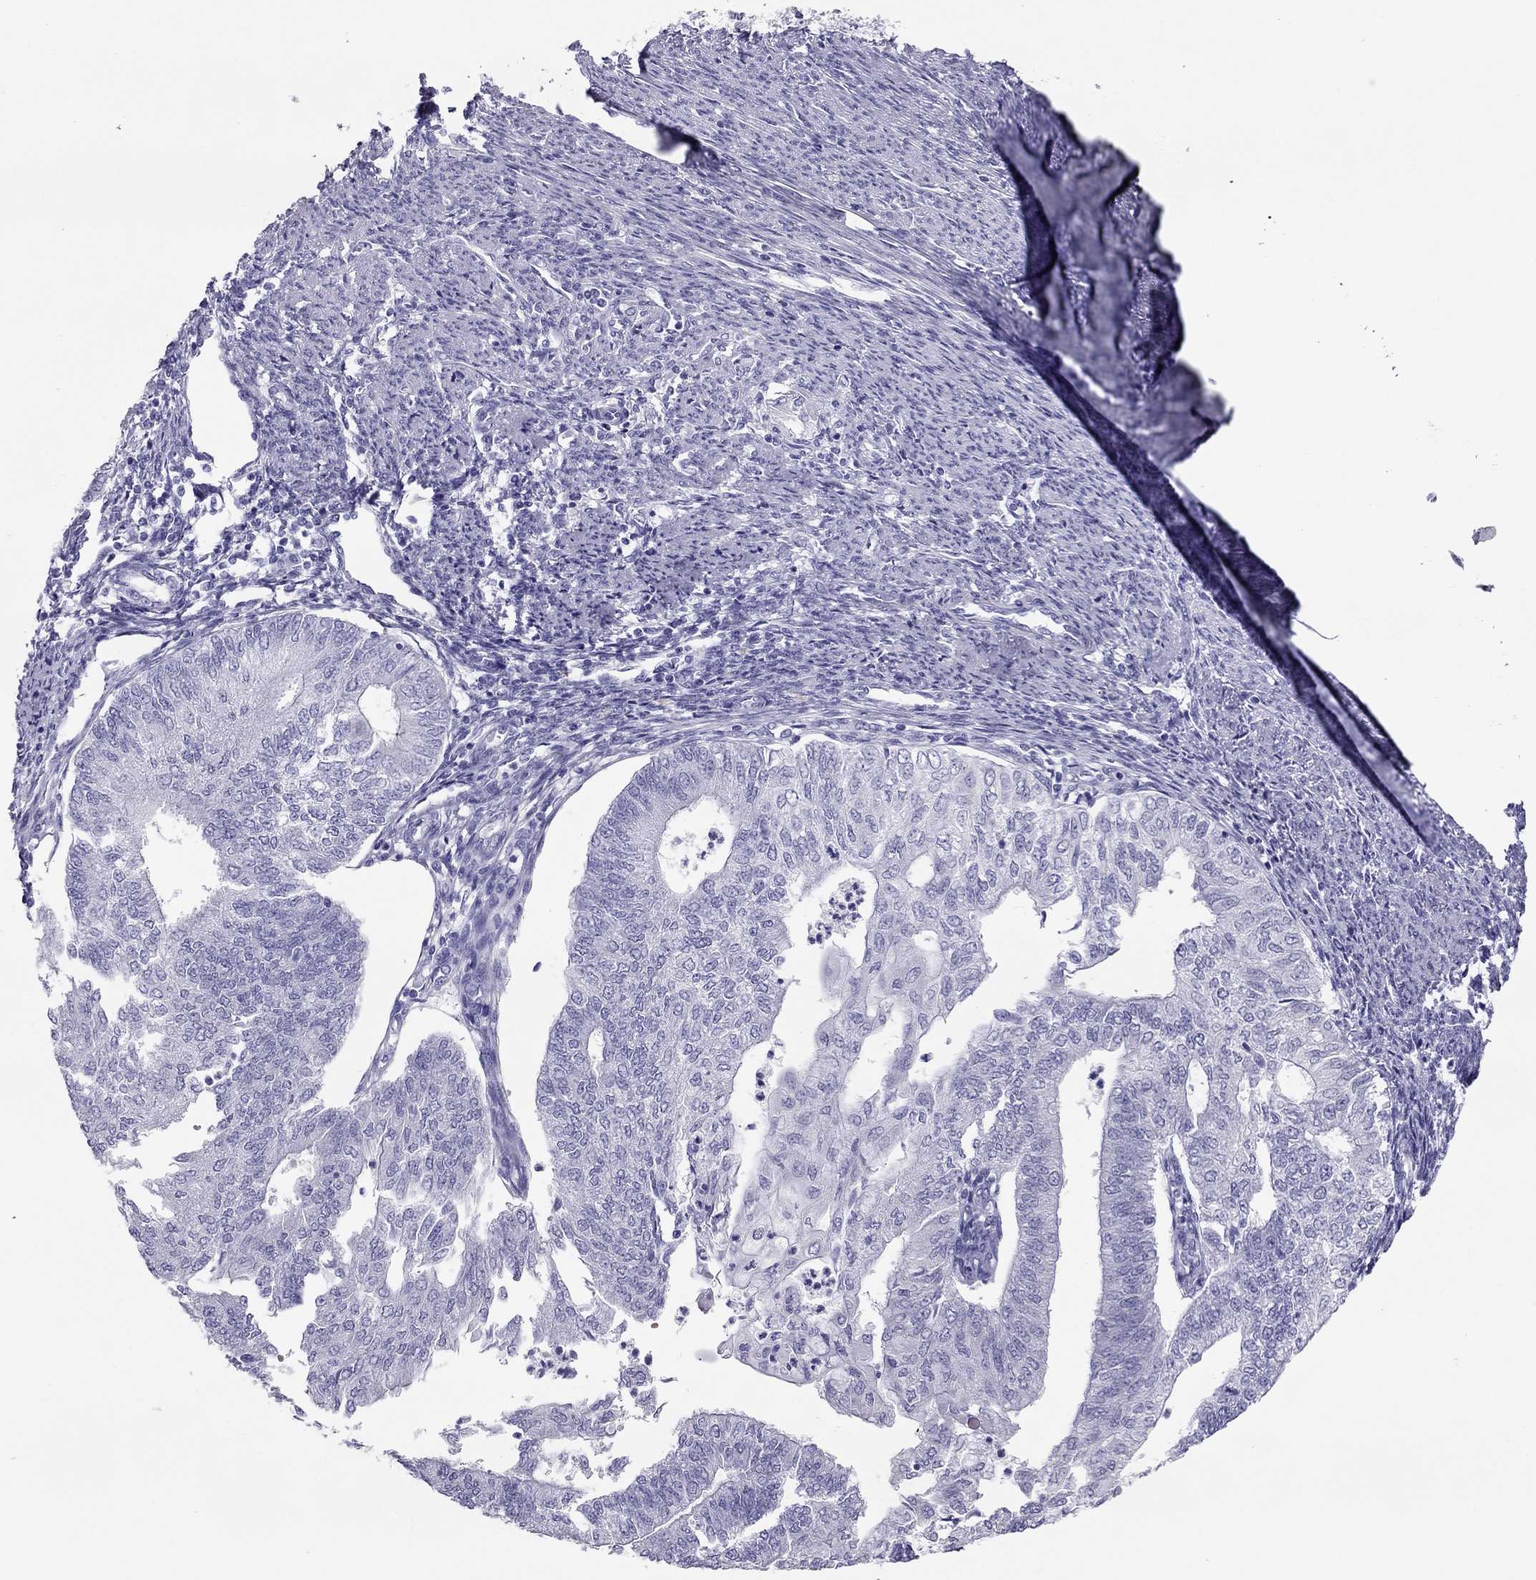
{"staining": {"intensity": "negative", "quantity": "none", "location": "none"}, "tissue": "endometrial cancer", "cell_type": "Tumor cells", "image_type": "cancer", "snomed": [{"axis": "morphology", "description": "Adenocarcinoma, NOS"}, {"axis": "topography", "description": "Endometrium"}], "caption": "The image displays no staining of tumor cells in adenocarcinoma (endometrial).", "gene": "TSHB", "patient": {"sex": "female", "age": 59}}